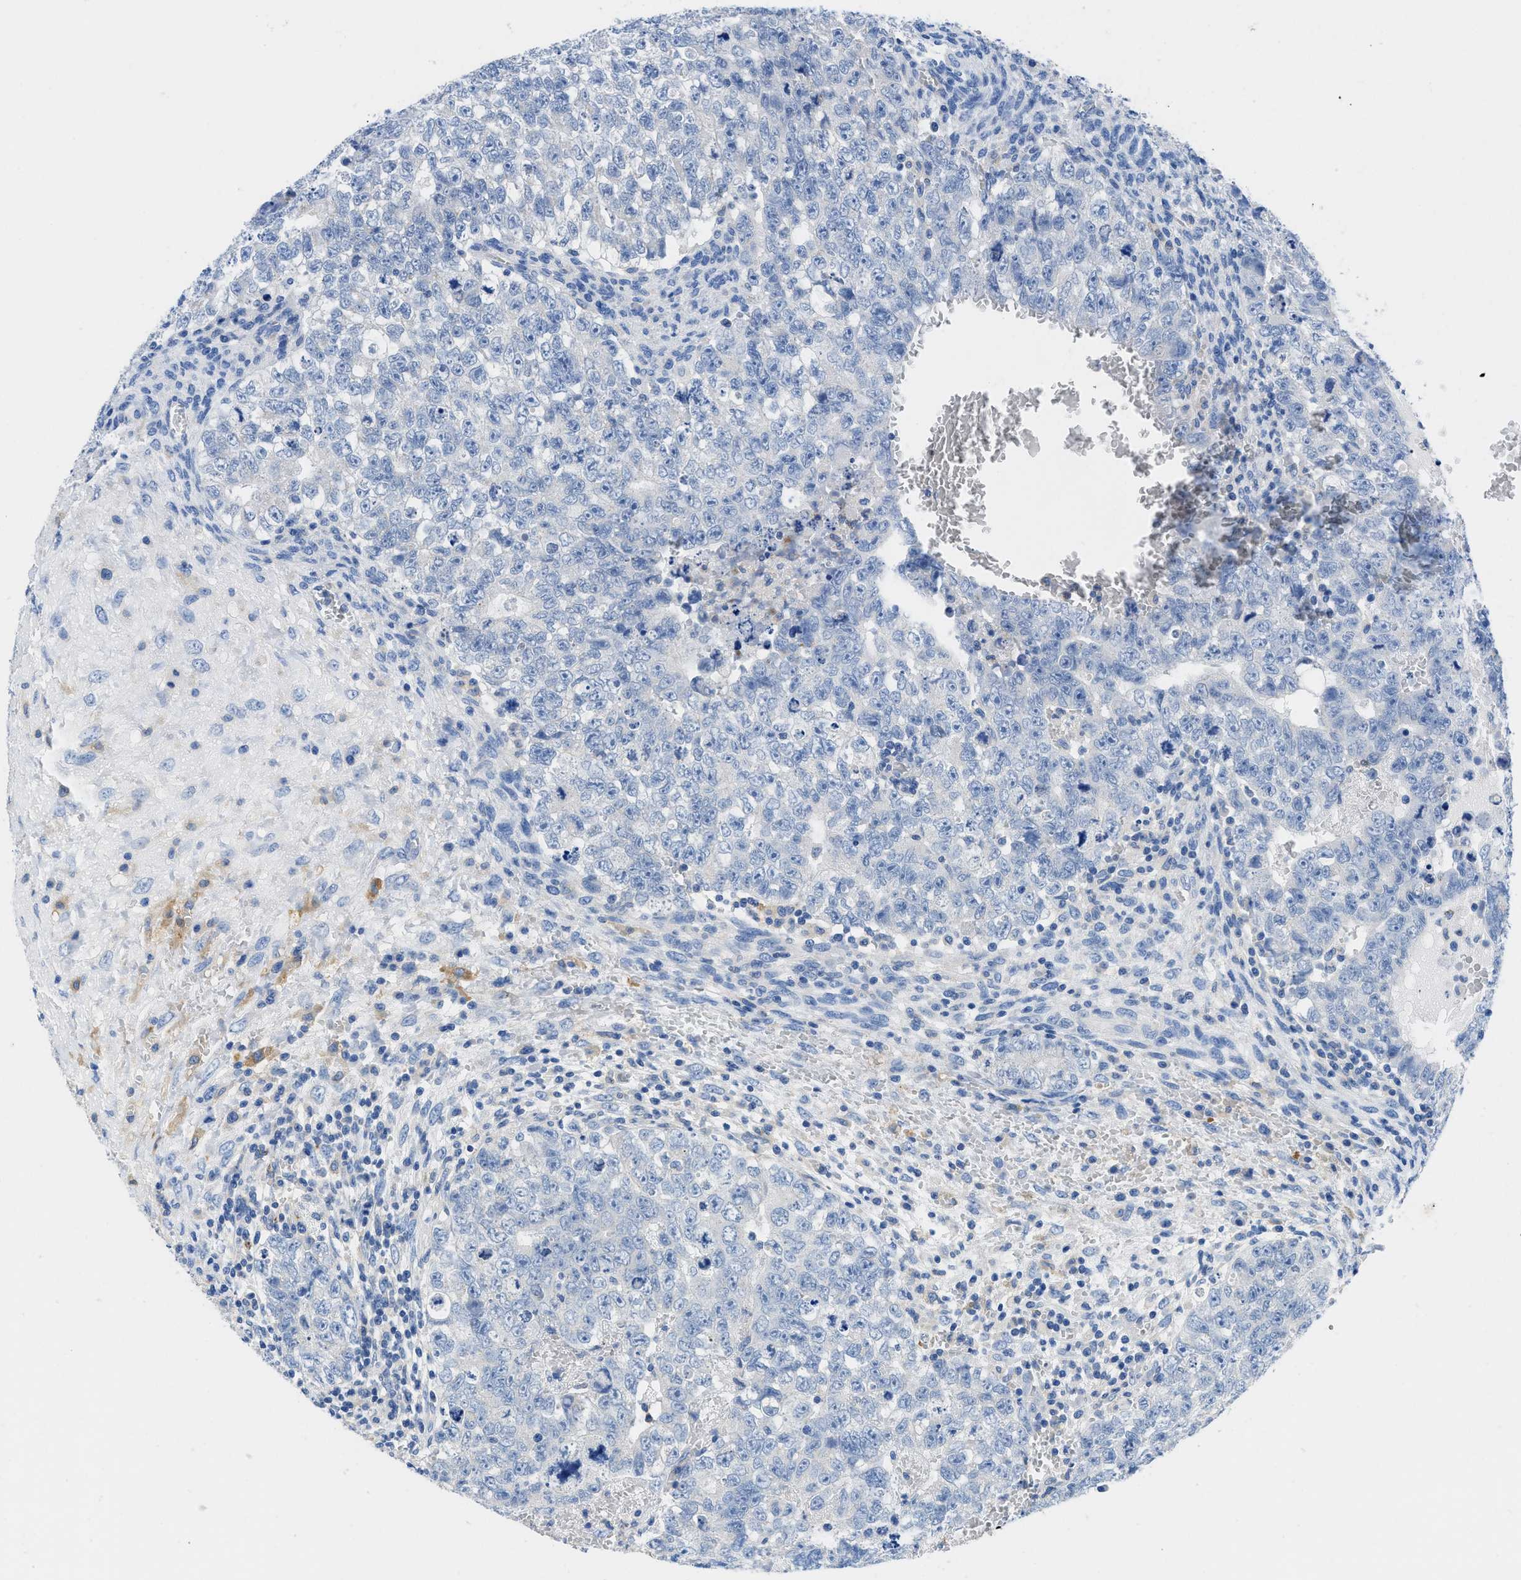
{"staining": {"intensity": "negative", "quantity": "none", "location": "none"}, "tissue": "testis cancer", "cell_type": "Tumor cells", "image_type": "cancer", "snomed": [{"axis": "morphology", "description": "Seminoma, NOS"}, {"axis": "morphology", "description": "Carcinoma, Embryonal, NOS"}, {"axis": "topography", "description": "Testis"}], "caption": "DAB (3,3'-diaminobenzidine) immunohistochemical staining of human testis cancer shows no significant expression in tumor cells.", "gene": "NEB", "patient": {"sex": "male", "age": 38}}